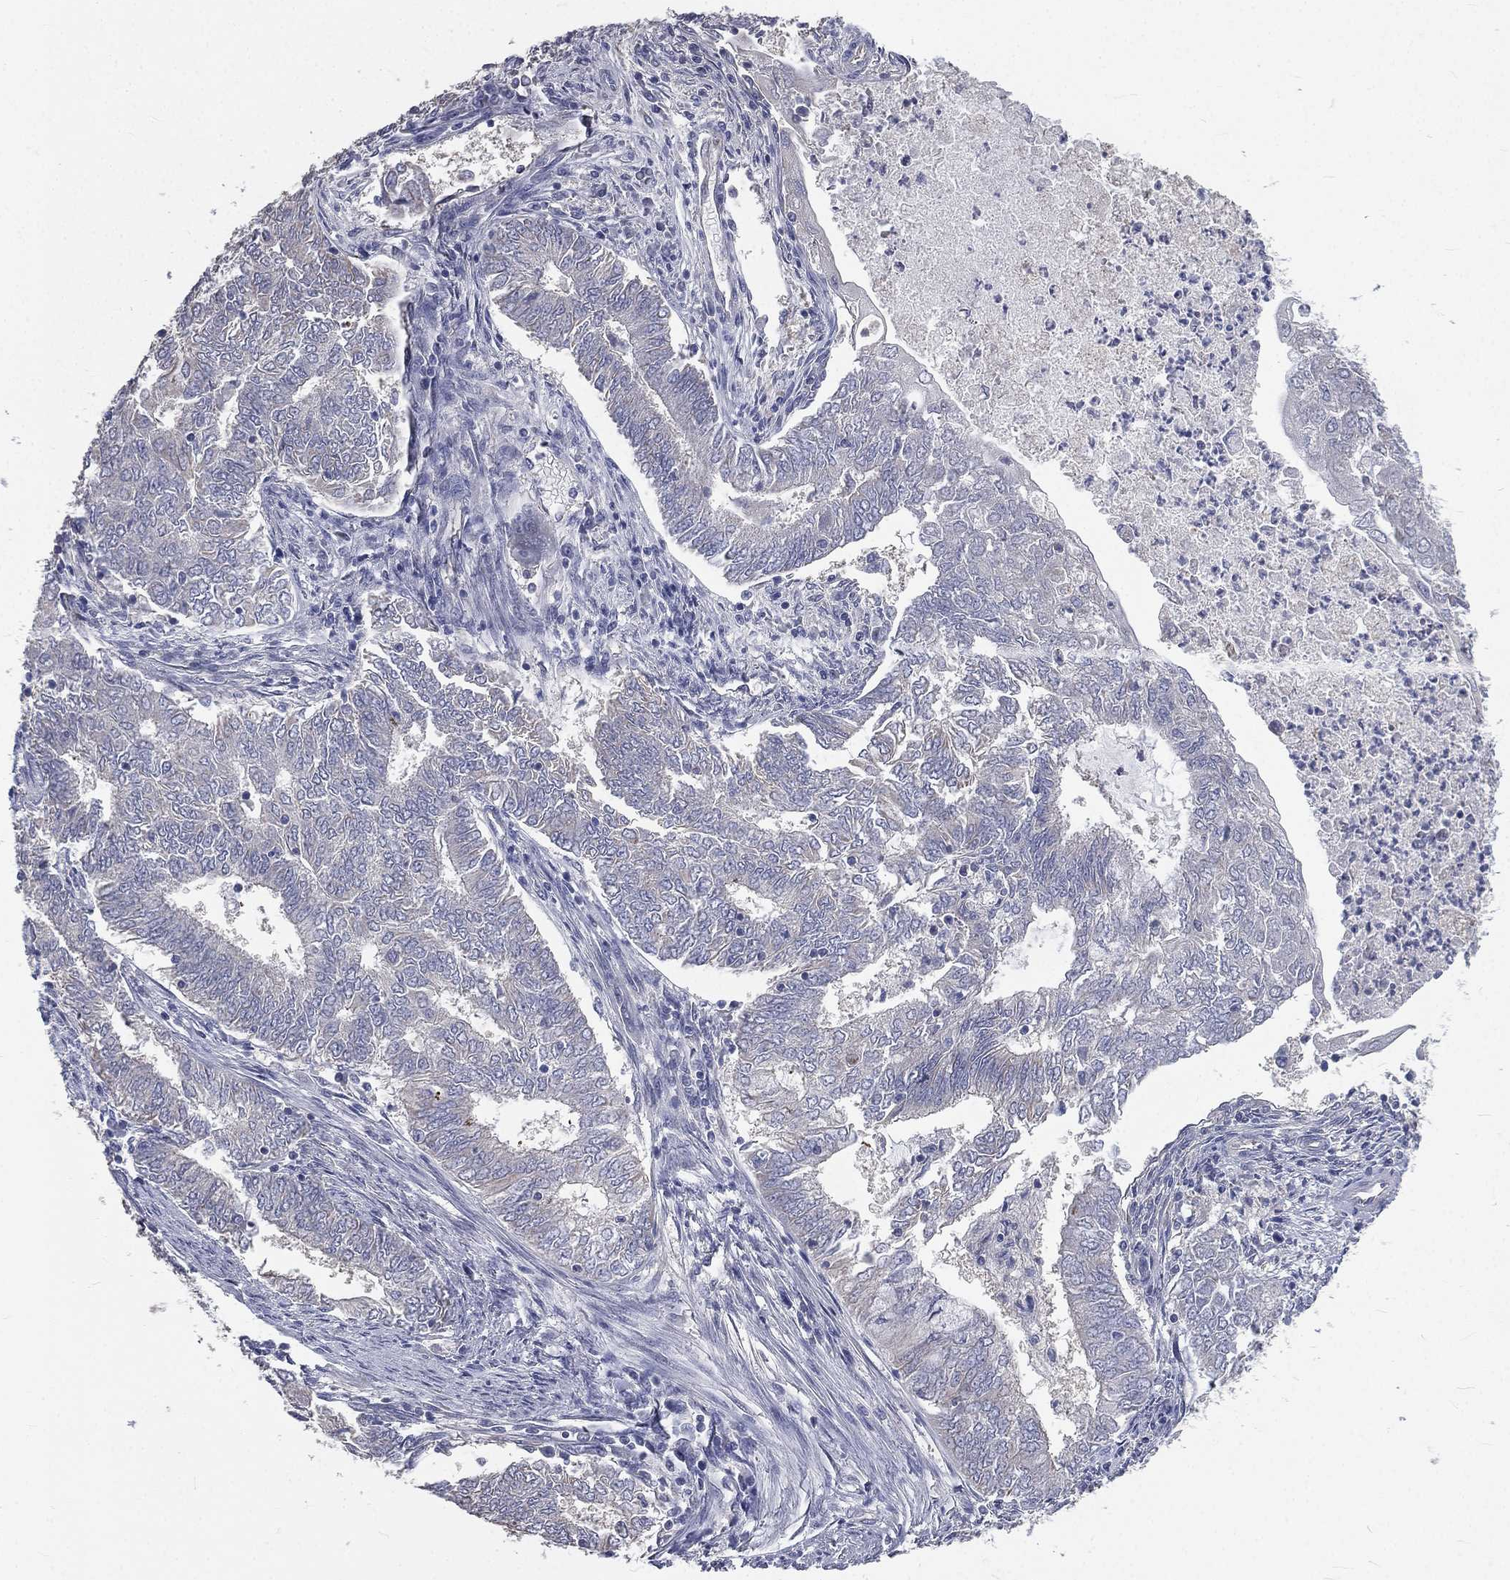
{"staining": {"intensity": "negative", "quantity": "none", "location": "none"}, "tissue": "endometrial cancer", "cell_type": "Tumor cells", "image_type": "cancer", "snomed": [{"axis": "morphology", "description": "Adenocarcinoma, NOS"}, {"axis": "topography", "description": "Endometrium"}], "caption": "Immunohistochemical staining of adenocarcinoma (endometrial) displays no significant positivity in tumor cells. (Brightfield microscopy of DAB (3,3'-diaminobenzidine) immunohistochemistry (IHC) at high magnification).", "gene": "CROCC", "patient": {"sex": "female", "age": 62}}